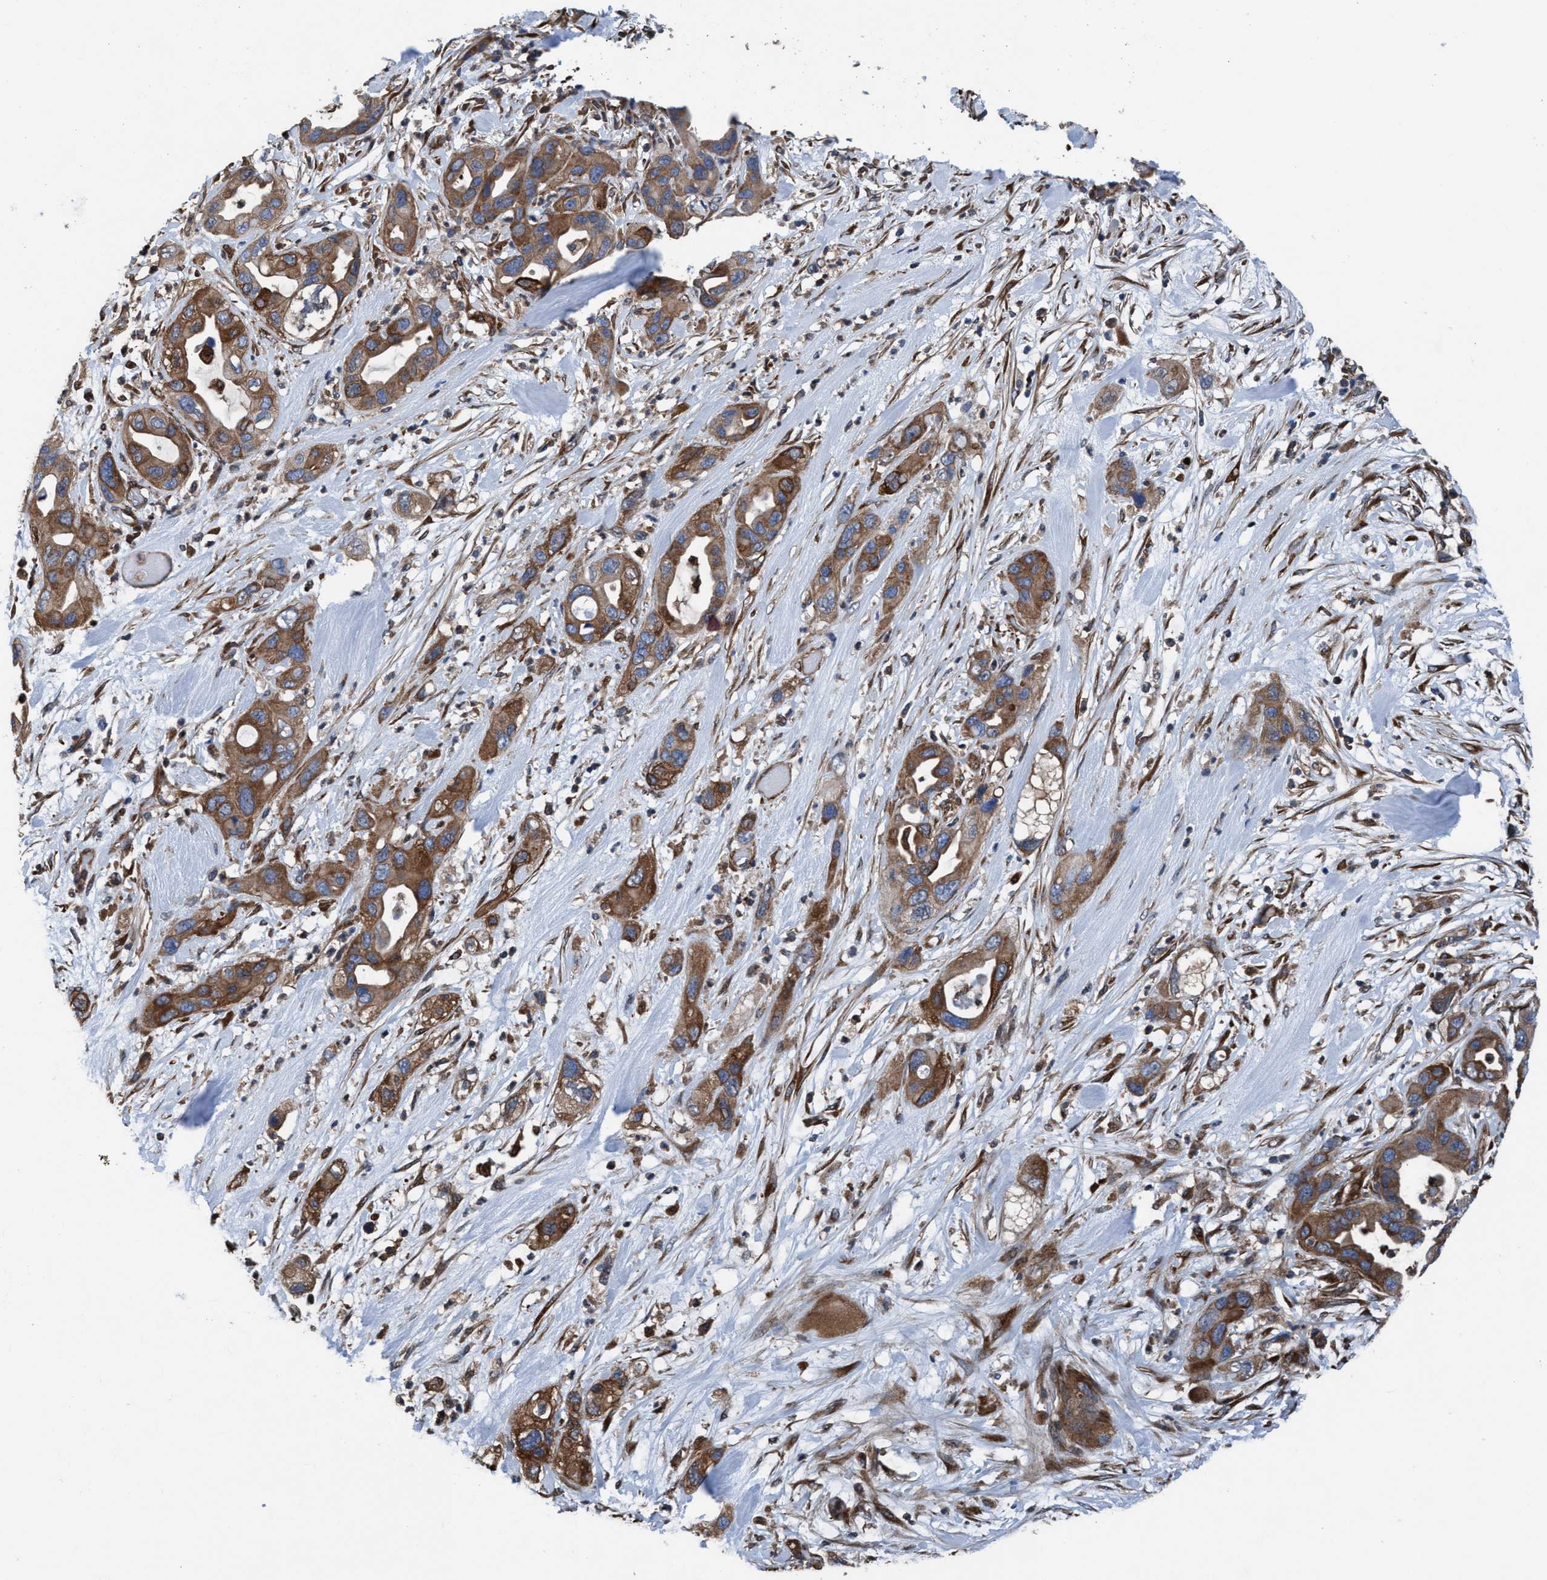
{"staining": {"intensity": "moderate", "quantity": ">75%", "location": "cytoplasmic/membranous"}, "tissue": "pancreatic cancer", "cell_type": "Tumor cells", "image_type": "cancer", "snomed": [{"axis": "morphology", "description": "Adenocarcinoma, NOS"}, {"axis": "topography", "description": "Pancreas"}], "caption": "IHC photomicrograph of human adenocarcinoma (pancreatic) stained for a protein (brown), which exhibits medium levels of moderate cytoplasmic/membranous staining in approximately >75% of tumor cells.", "gene": "NMT1", "patient": {"sex": "female", "age": 71}}